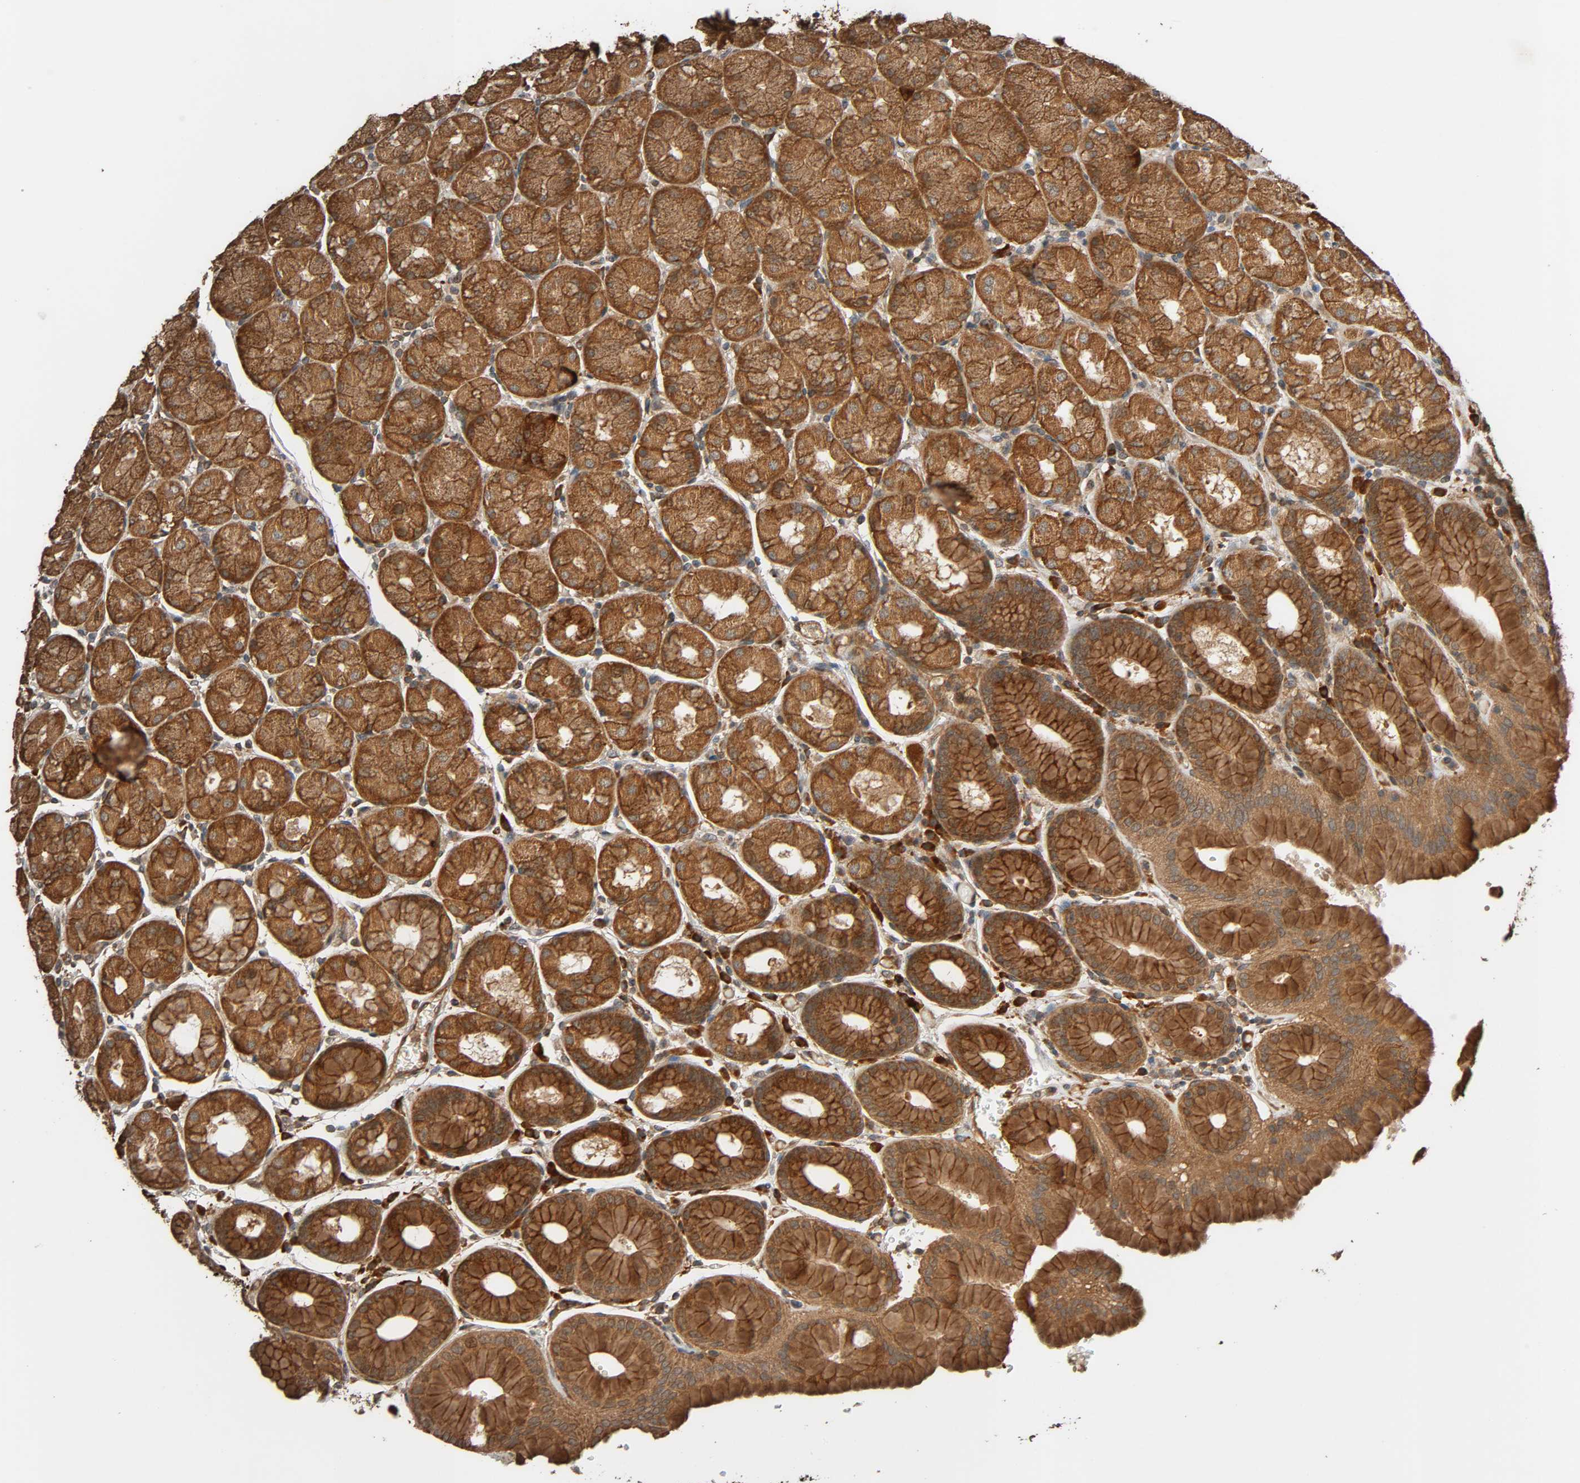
{"staining": {"intensity": "strong", "quantity": ">75%", "location": "cytoplasmic/membranous"}, "tissue": "stomach", "cell_type": "Glandular cells", "image_type": "normal", "snomed": [{"axis": "morphology", "description": "Normal tissue, NOS"}, {"axis": "topography", "description": "Stomach, upper"}, {"axis": "topography", "description": "Stomach"}], "caption": "Strong cytoplasmic/membranous expression for a protein is seen in about >75% of glandular cells of unremarkable stomach using IHC.", "gene": "MAP3K8", "patient": {"sex": "male", "age": 76}}